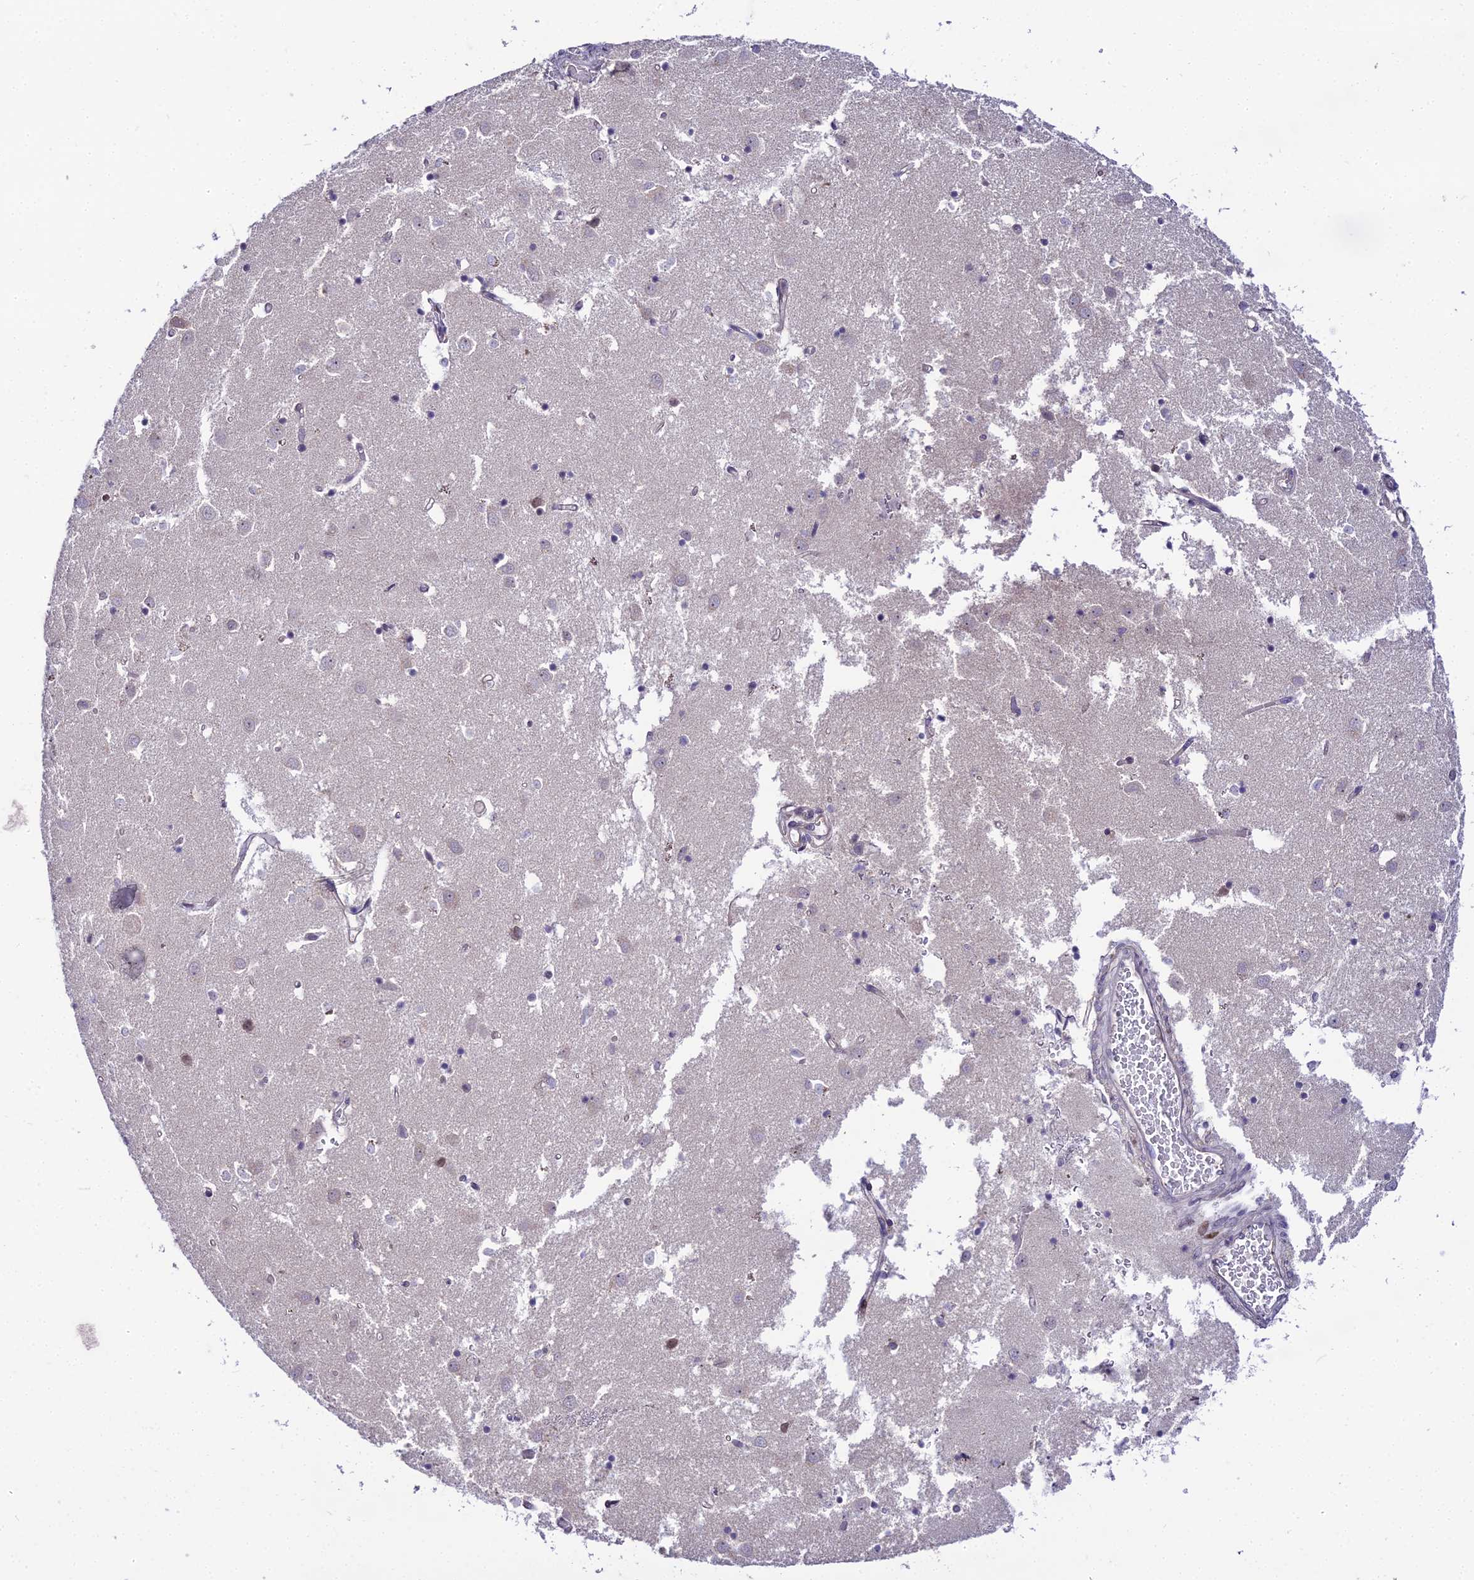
{"staining": {"intensity": "weak", "quantity": "<25%", "location": "nuclear"}, "tissue": "caudate", "cell_type": "Glial cells", "image_type": "normal", "snomed": [{"axis": "morphology", "description": "Normal tissue, NOS"}, {"axis": "topography", "description": "Lateral ventricle wall"}], "caption": "Immunohistochemistry (IHC) of normal human caudate demonstrates no staining in glial cells. Brightfield microscopy of immunohistochemistry (IHC) stained with DAB (3,3'-diaminobenzidine) (brown) and hematoxylin (blue), captured at high magnification.", "gene": "ZNF707", "patient": {"sex": "male", "age": 70}}